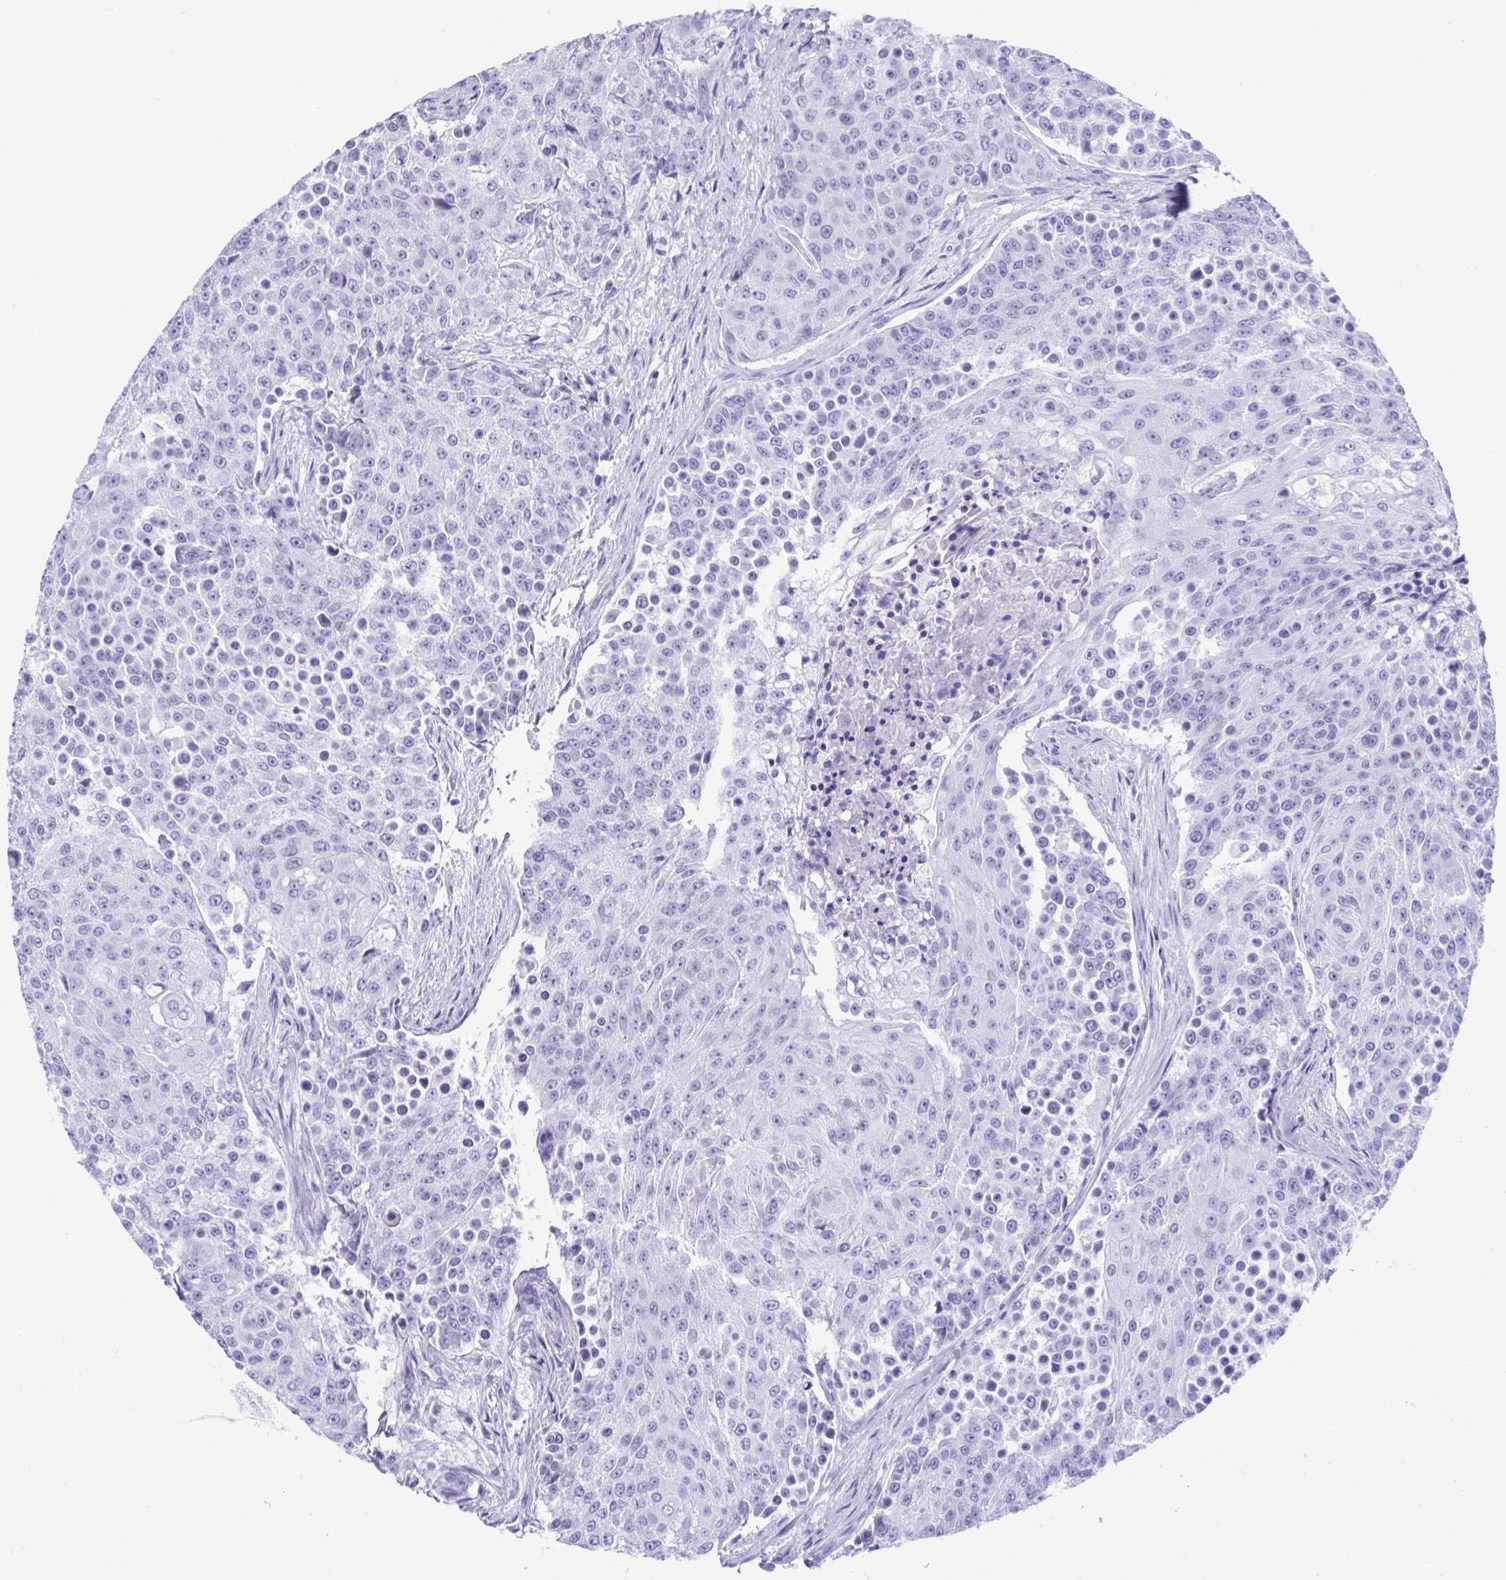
{"staining": {"intensity": "negative", "quantity": "none", "location": "none"}, "tissue": "urothelial cancer", "cell_type": "Tumor cells", "image_type": "cancer", "snomed": [{"axis": "morphology", "description": "Urothelial carcinoma, High grade"}, {"axis": "topography", "description": "Urinary bladder"}], "caption": "IHC histopathology image of neoplastic tissue: human urothelial cancer stained with DAB shows no significant protein staining in tumor cells.", "gene": "TMEM35A", "patient": {"sex": "female", "age": 63}}